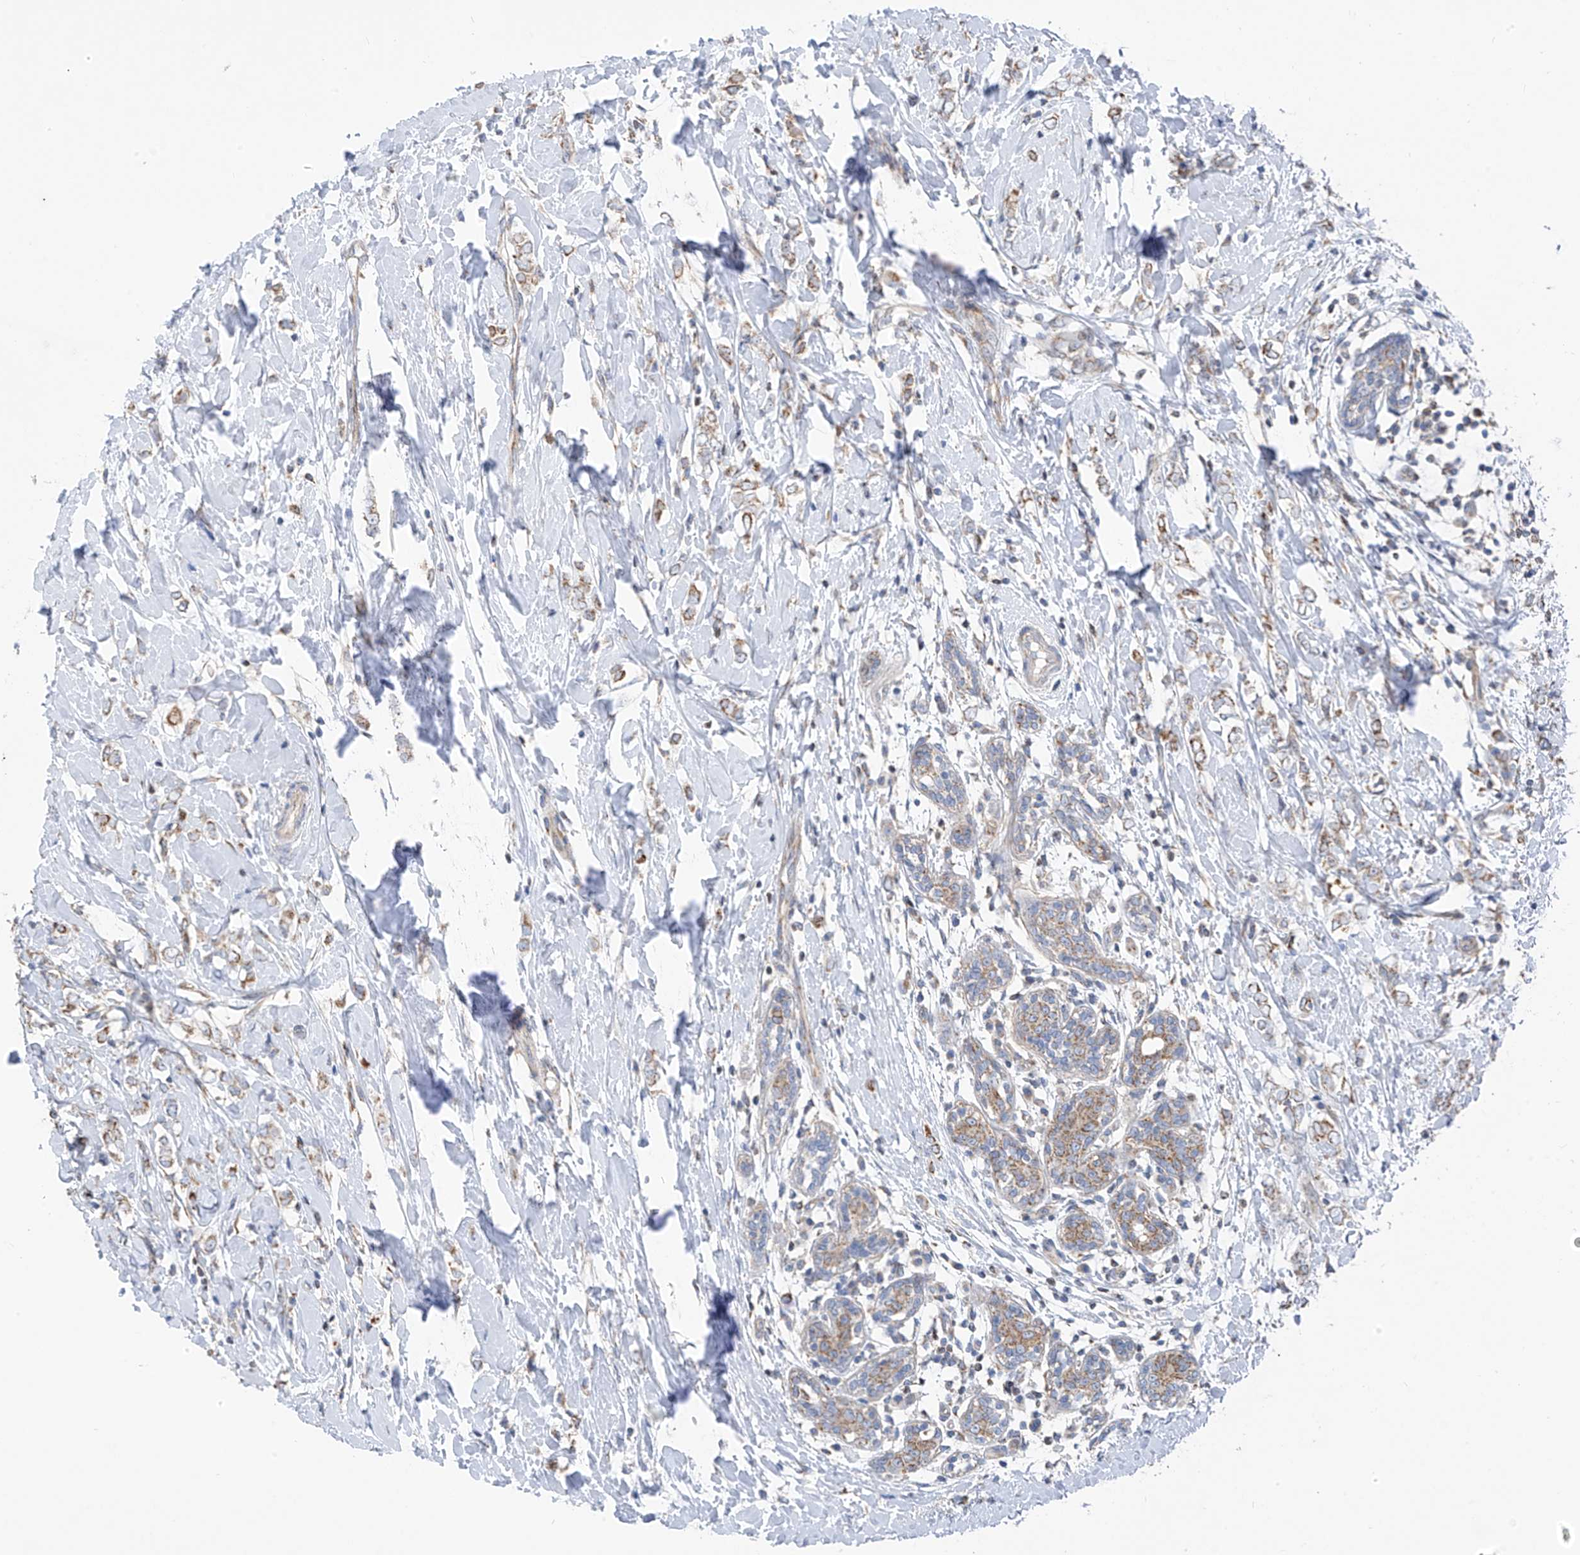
{"staining": {"intensity": "weak", "quantity": ">75%", "location": "cytoplasmic/membranous"}, "tissue": "breast cancer", "cell_type": "Tumor cells", "image_type": "cancer", "snomed": [{"axis": "morphology", "description": "Normal tissue, NOS"}, {"axis": "morphology", "description": "Lobular carcinoma"}, {"axis": "topography", "description": "Breast"}], "caption": "A micrograph of lobular carcinoma (breast) stained for a protein exhibits weak cytoplasmic/membranous brown staining in tumor cells. (brown staining indicates protein expression, while blue staining denotes nuclei).", "gene": "EOMES", "patient": {"sex": "female", "age": 47}}